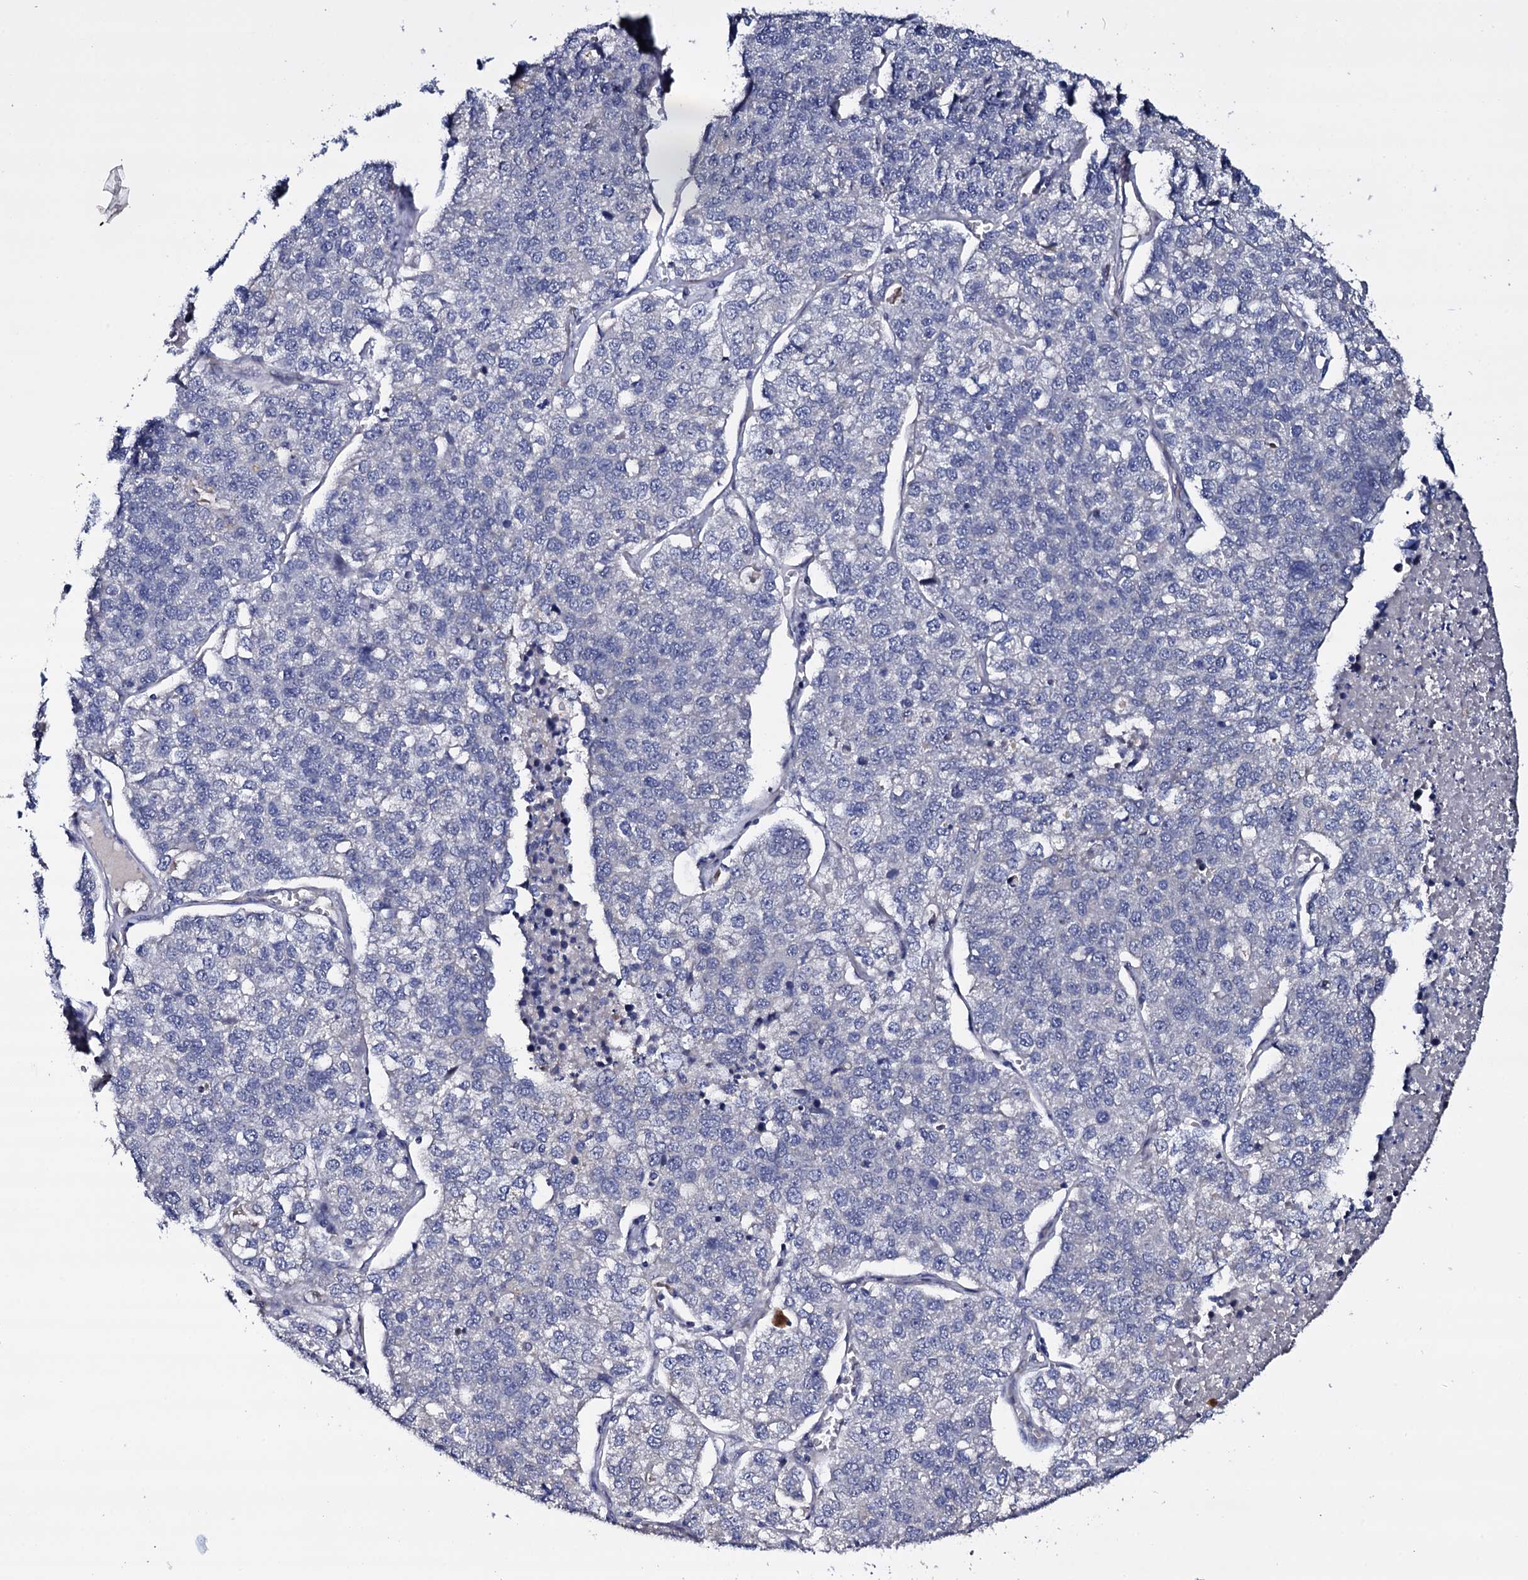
{"staining": {"intensity": "negative", "quantity": "none", "location": "none"}, "tissue": "lung cancer", "cell_type": "Tumor cells", "image_type": "cancer", "snomed": [{"axis": "morphology", "description": "Adenocarcinoma, NOS"}, {"axis": "topography", "description": "Lung"}], "caption": "Lung cancer (adenocarcinoma) was stained to show a protein in brown. There is no significant positivity in tumor cells.", "gene": "BCL2L14", "patient": {"sex": "male", "age": 49}}